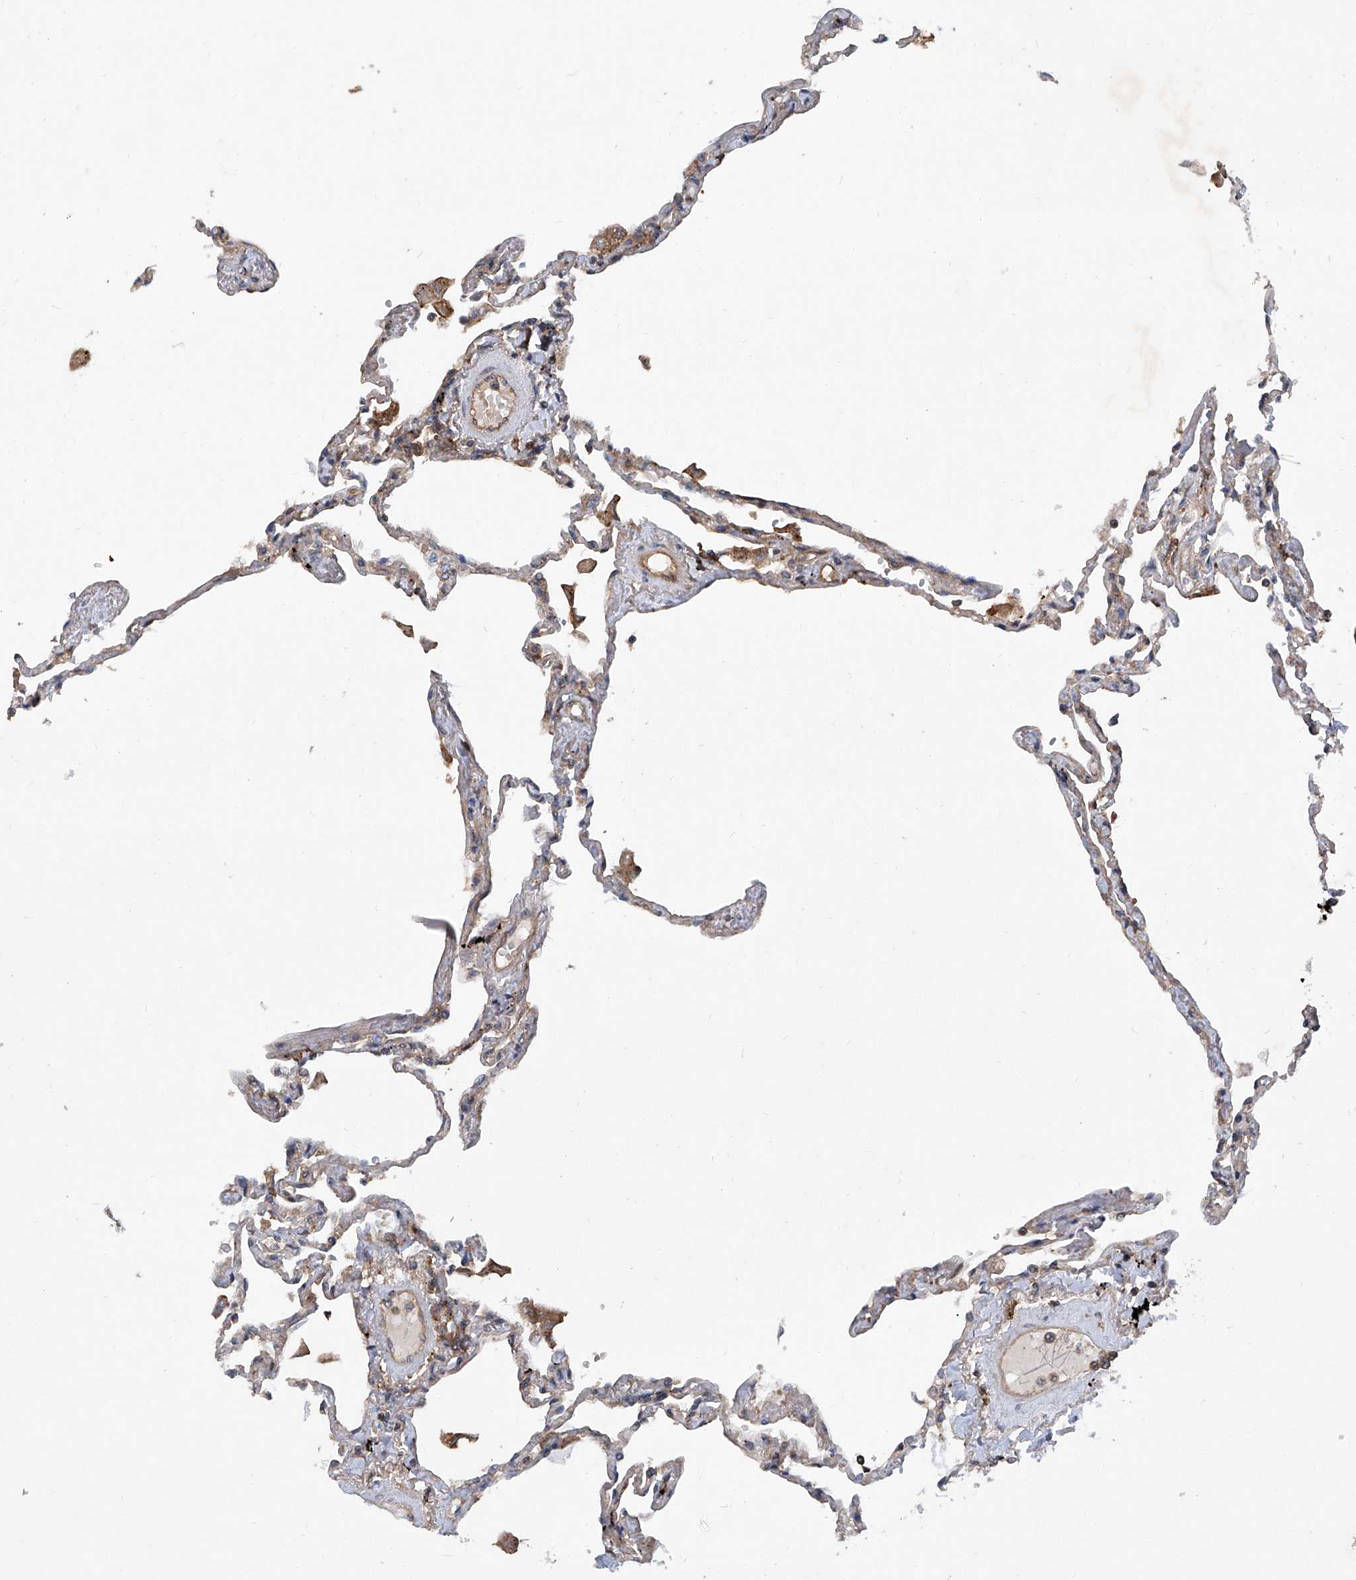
{"staining": {"intensity": "moderate", "quantity": "<25%", "location": "cytoplasmic/membranous"}, "tissue": "lung", "cell_type": "Alveolar cells", "image_type": "normal", "snomed": [{"axis": "morphology", "description": "Normal tissue, NOS"}, {"axis": "topography", "description": "Lung"}], "caption": "Immunohistochemical staining of normal human lung exhibits <25% levels of moderate cytoplasmic/membranous protein positivity in about <25% of alveolar cells.", "gene": "SMAP1", "patient": {"sex": "female", "age": 67}}